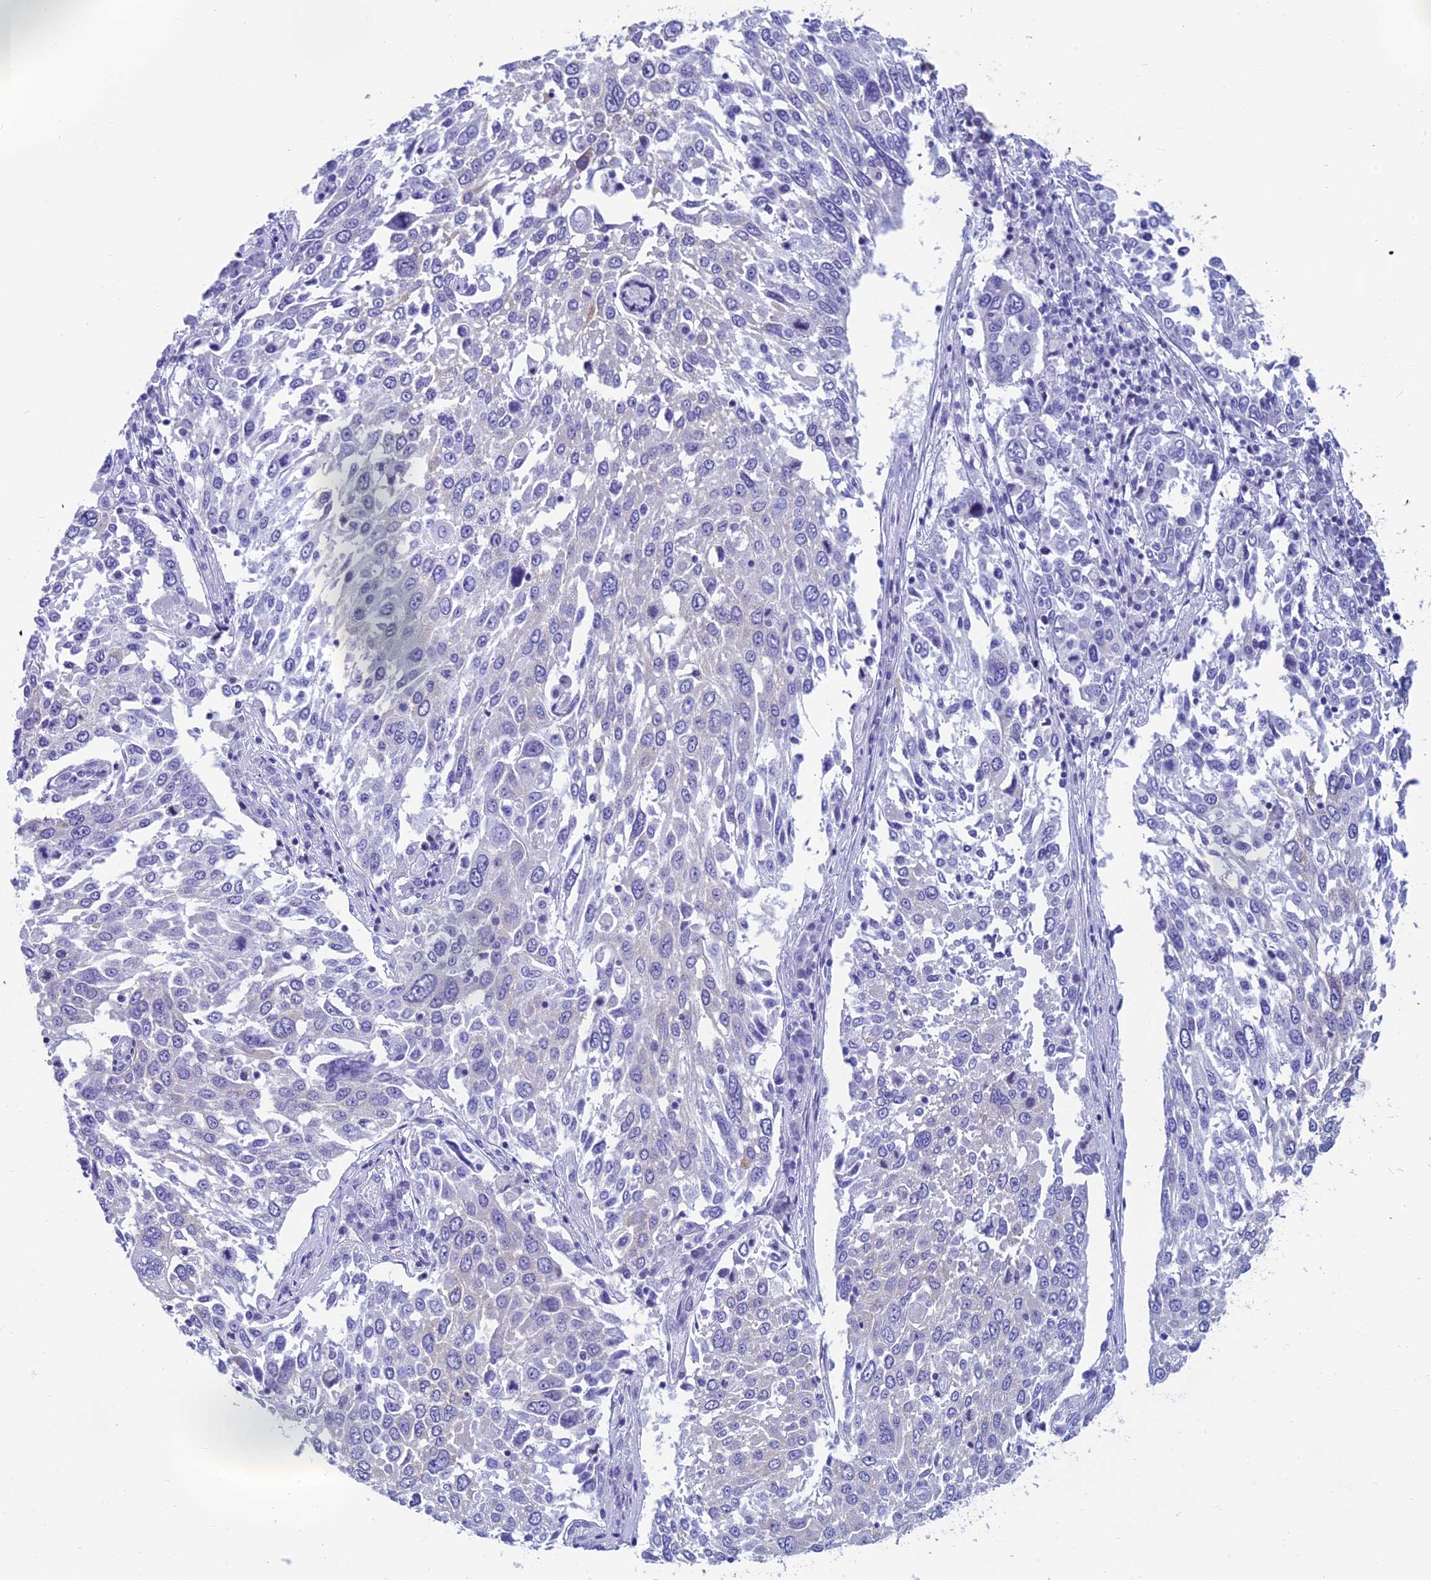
{"staining": {"intensity": "negative", "quantity": "none", "location": "none"}, "tissue": "lung cancer", "cell_type": "Tumor cells", "image_type": "cancer", "snomed": [{"axis": "morphology", "description": "Squamous cell carcinoma, NOS"}, {"axis": "topography", "description": "Lung"}], "caption": "The micrograph exhibits no staining of tumor cells in squamous cell carcinoma (lung).", "gene": "REEP4", "patient": {"sex": "male", "age": 65}}